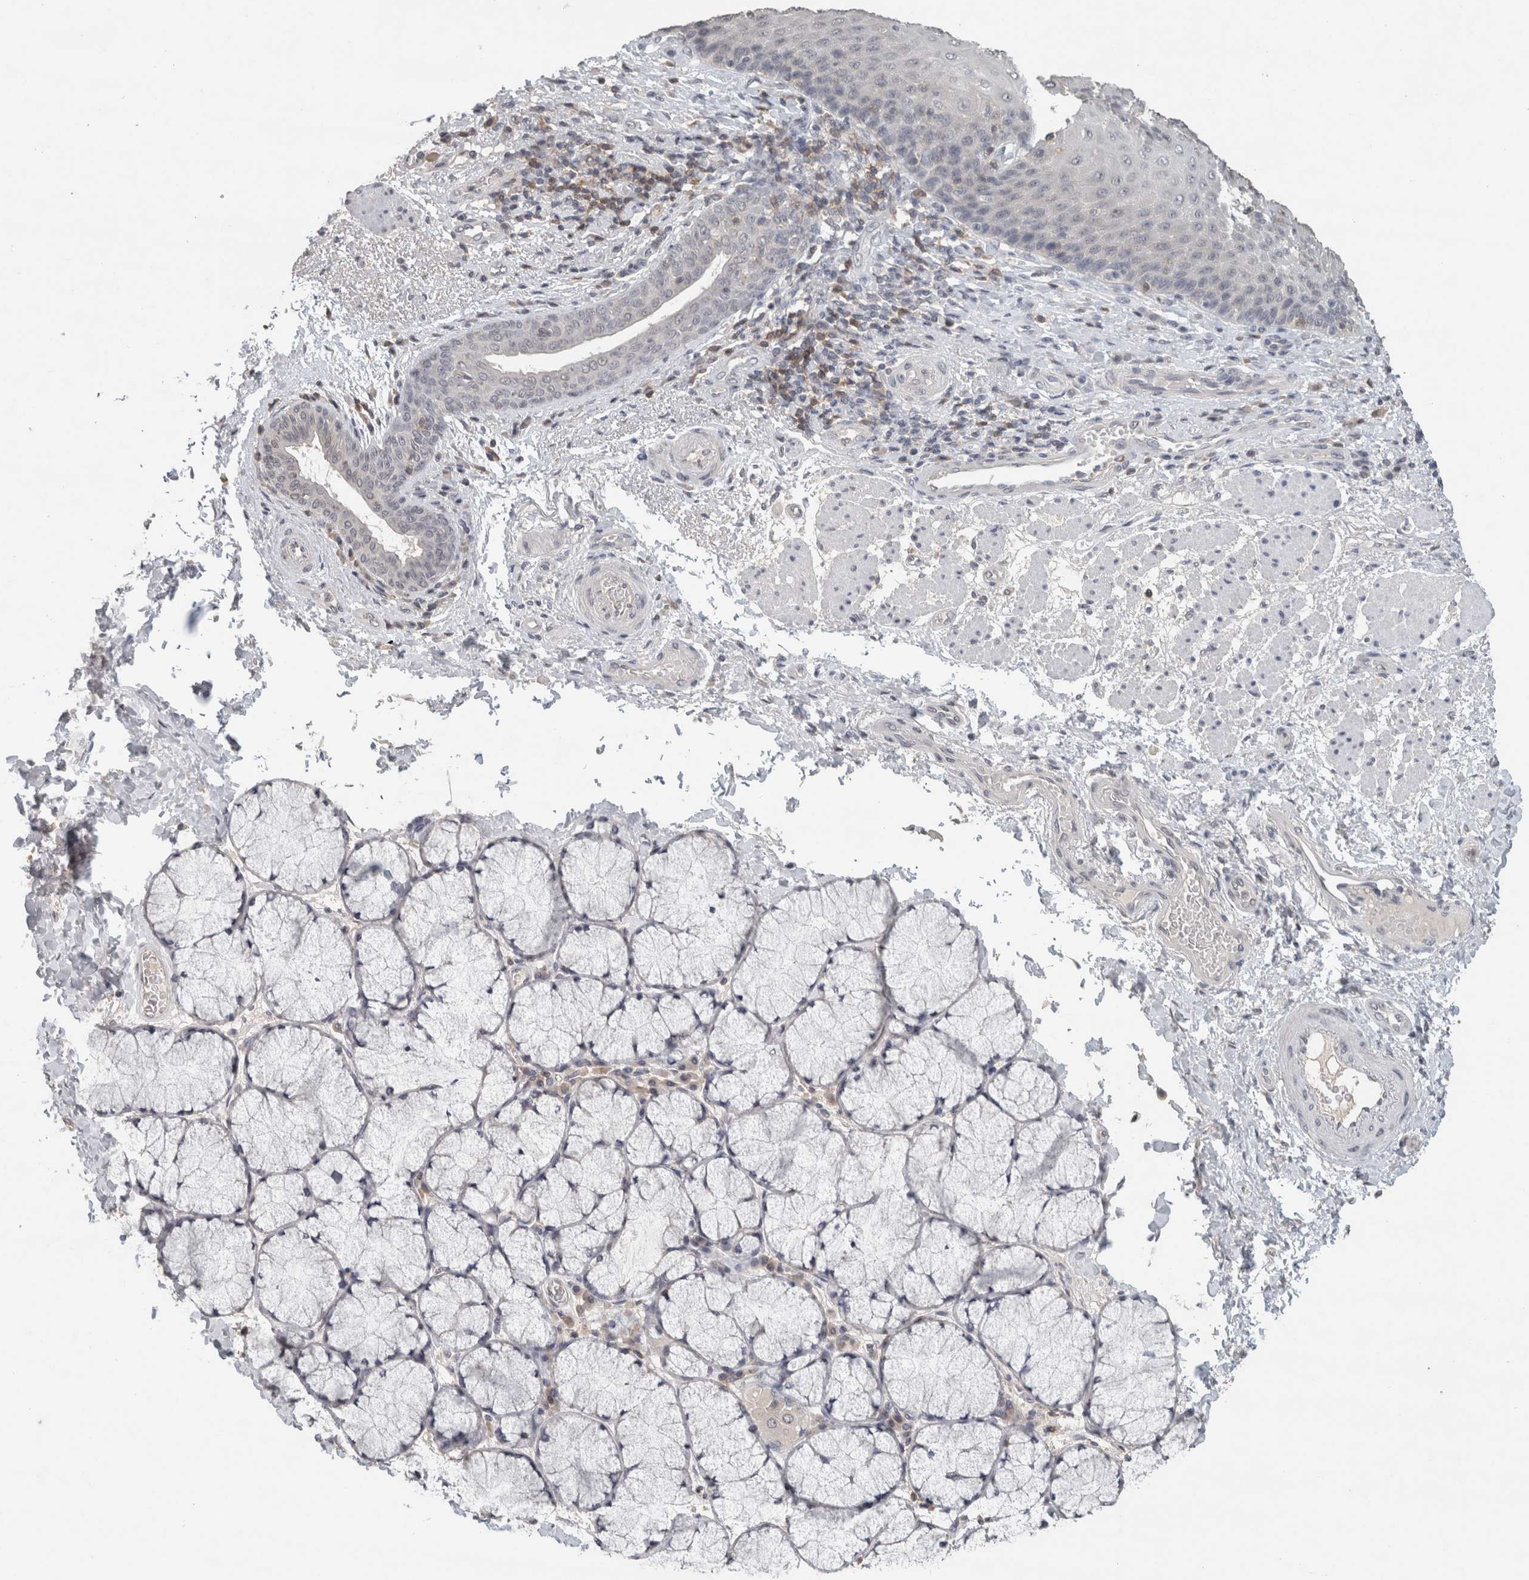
{"staining": {"intensity": "negative", "quantity": "none", "location": "none"}, "tissue": "esophagus", "cell_type": "Squamous epithelial cells", "image_type": "normal", "snomed": [{"axis": "morphology", "description": "Normal tissue, NOS"}, {"axis": "topography", "description": "Esophagus"}], "caption": "DAB (3,3'-diaminobenzidine) immunohistochemical staining of normal esophagus shows no significant expression in squamous epithelial cells.", "gene": "TRAT1", "patient": {"sex": "male", "age": 54}}